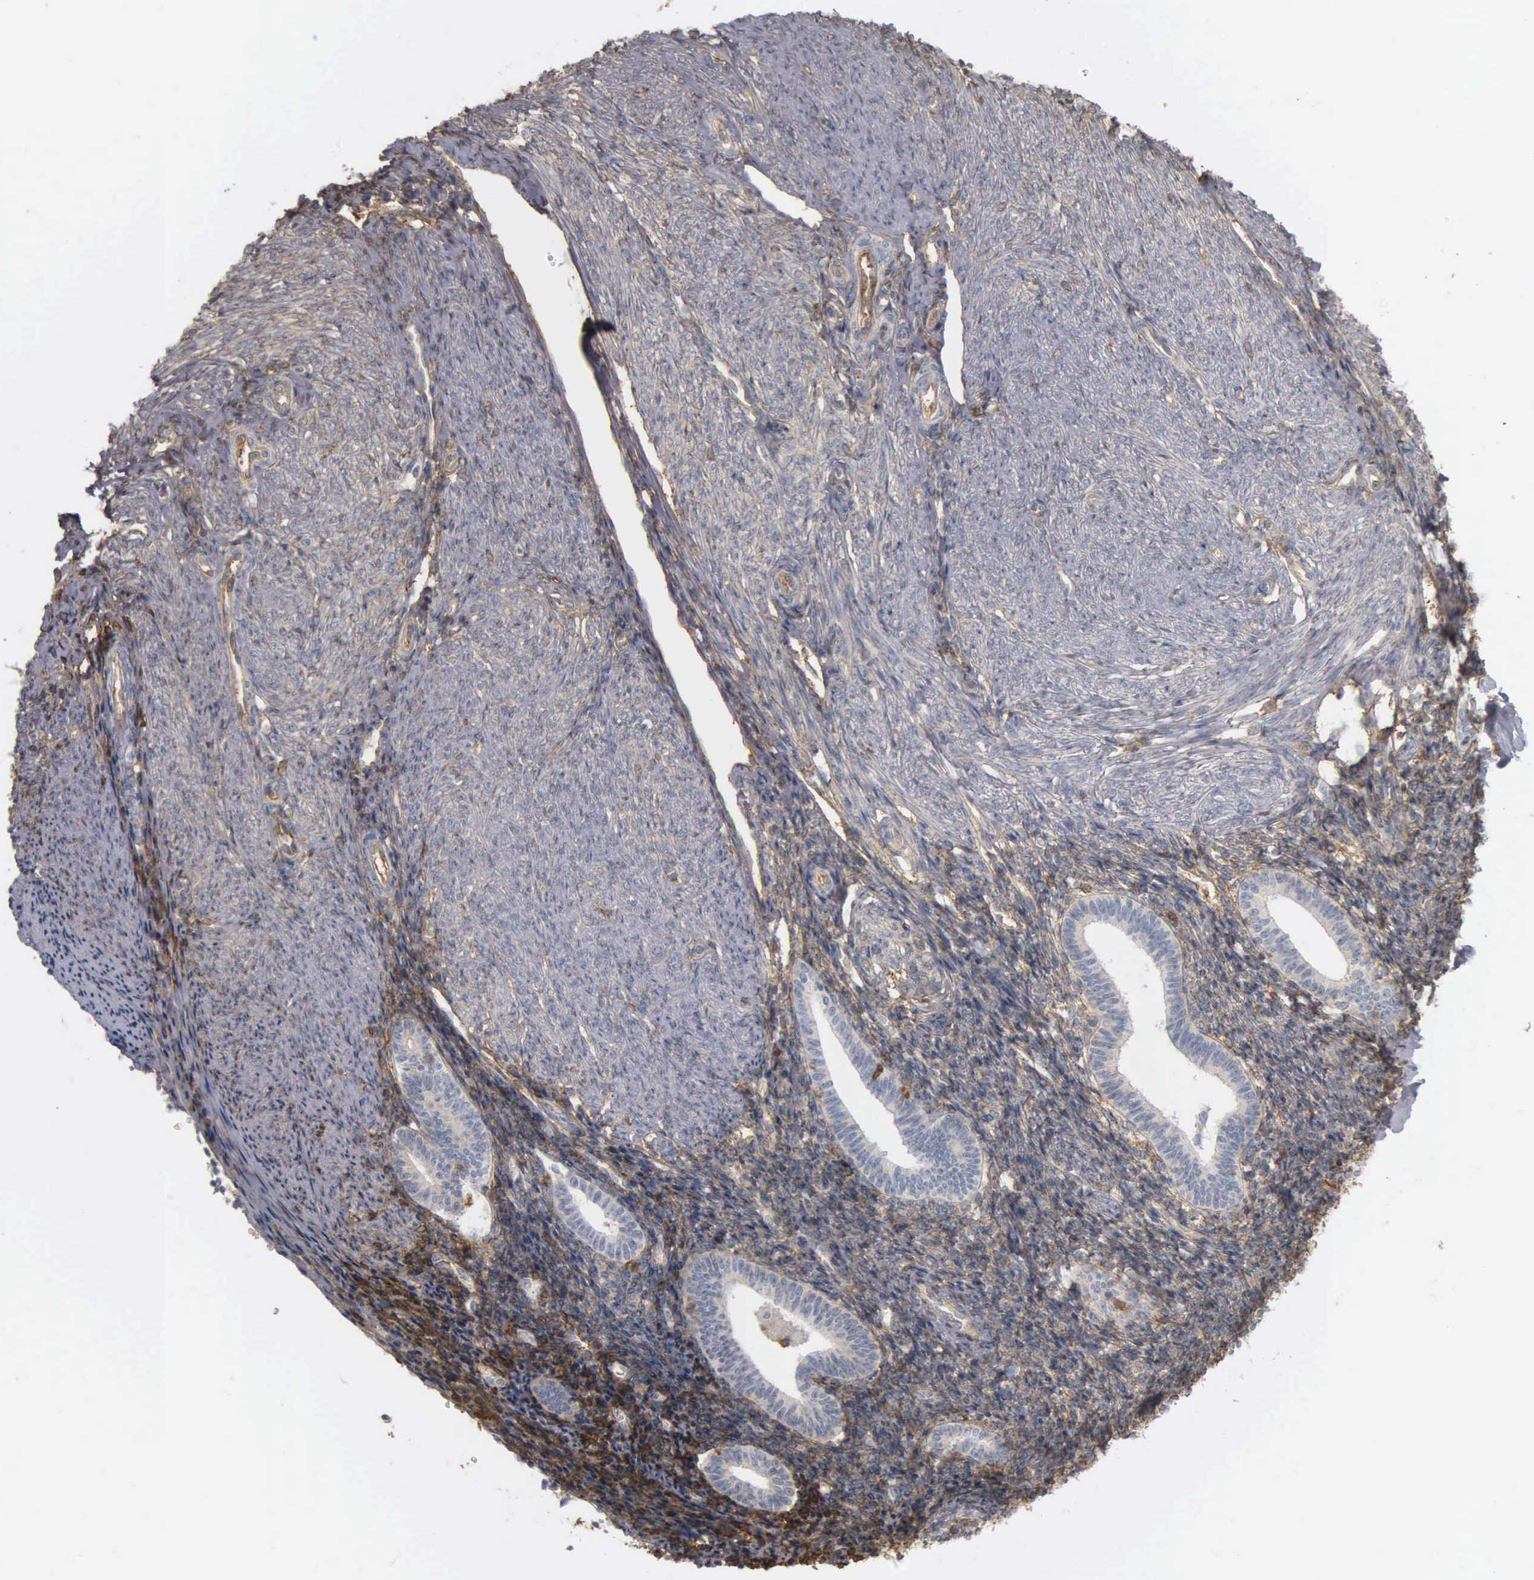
{"staining": {"intensity": "strong", "quantity": ">75%", "location": "cytoplasmic/membranous"}, "tissue": "endometrium", "cell_type": "Cells in endometrial stroma", "image_type": "normal", "snomed": [{"axis": "morphology", "description": "Normal tissue, NOS"}, {"axis": "topography", "description": "Endometrium"}], "caption": "Endometrium stained with immunohistochemistry (IHC) demonstrates strong cytoplasmic/membranous positivity in about >75% of cells in endometrial stroma. (brown staining indicates protein expression, while blue staining denotes nuclei).", "gene": "CD99", "patient": {"sex": "female", "age": 52}}